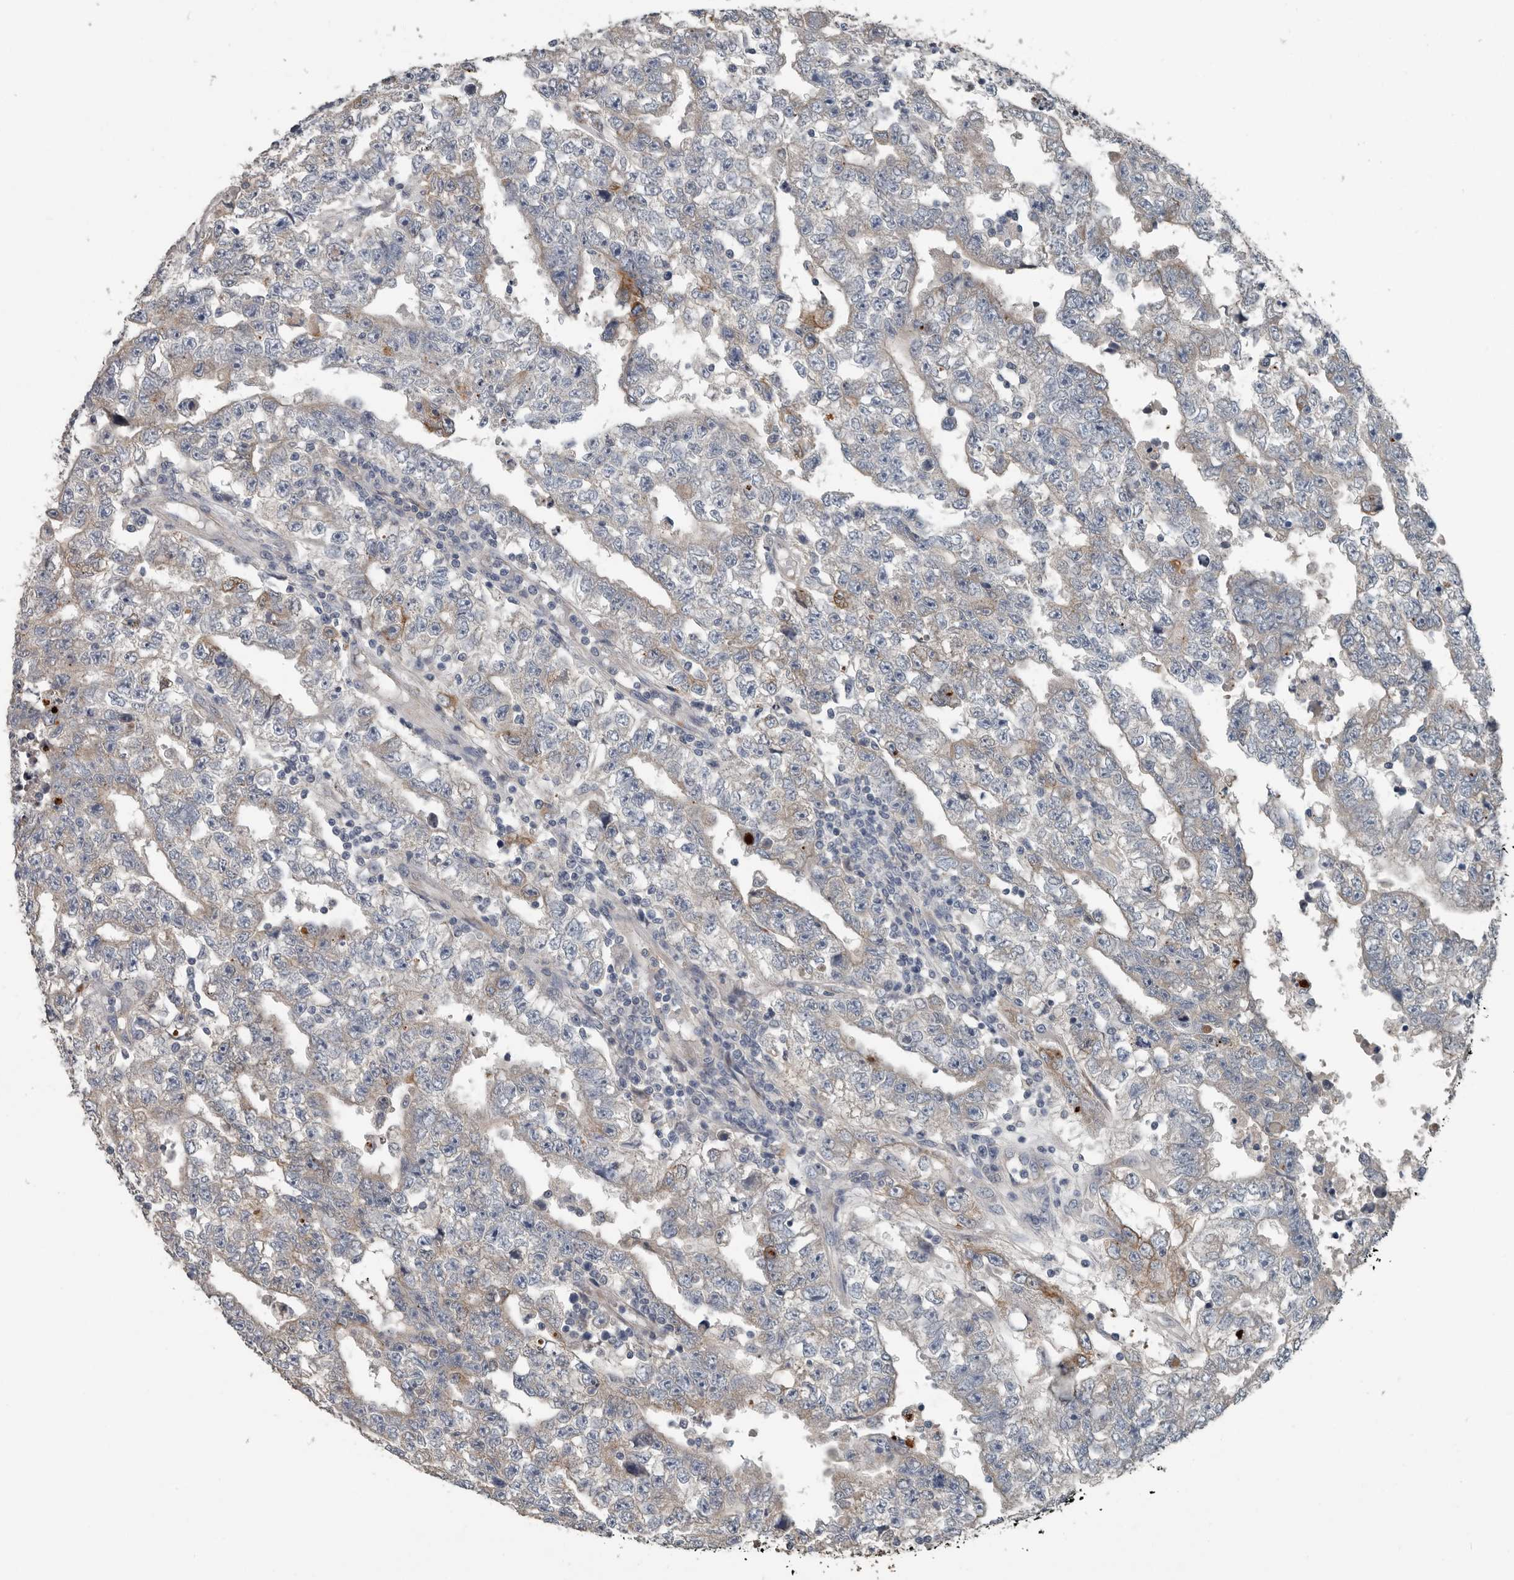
{"staining": {"intensity": "negative", "quantity": "none", "location": "none"}, "tissue": "testis cancer", "cell_type": "Tumor cells", "image_type": "cancer", "snomed": [{"axis": "morphology", "description": "Carcinoma, Embryonal, NOS"}, {"axis": "topography", "description": "Testis"}], "caption": "Tumor cells are negative for protein expression in human testis cancer. (Immunohistochemistry (ihc), brightfield microscopy, high magnification).", "gene": "DPY19L4", "patient": {"sex": "male", "age": 25}}